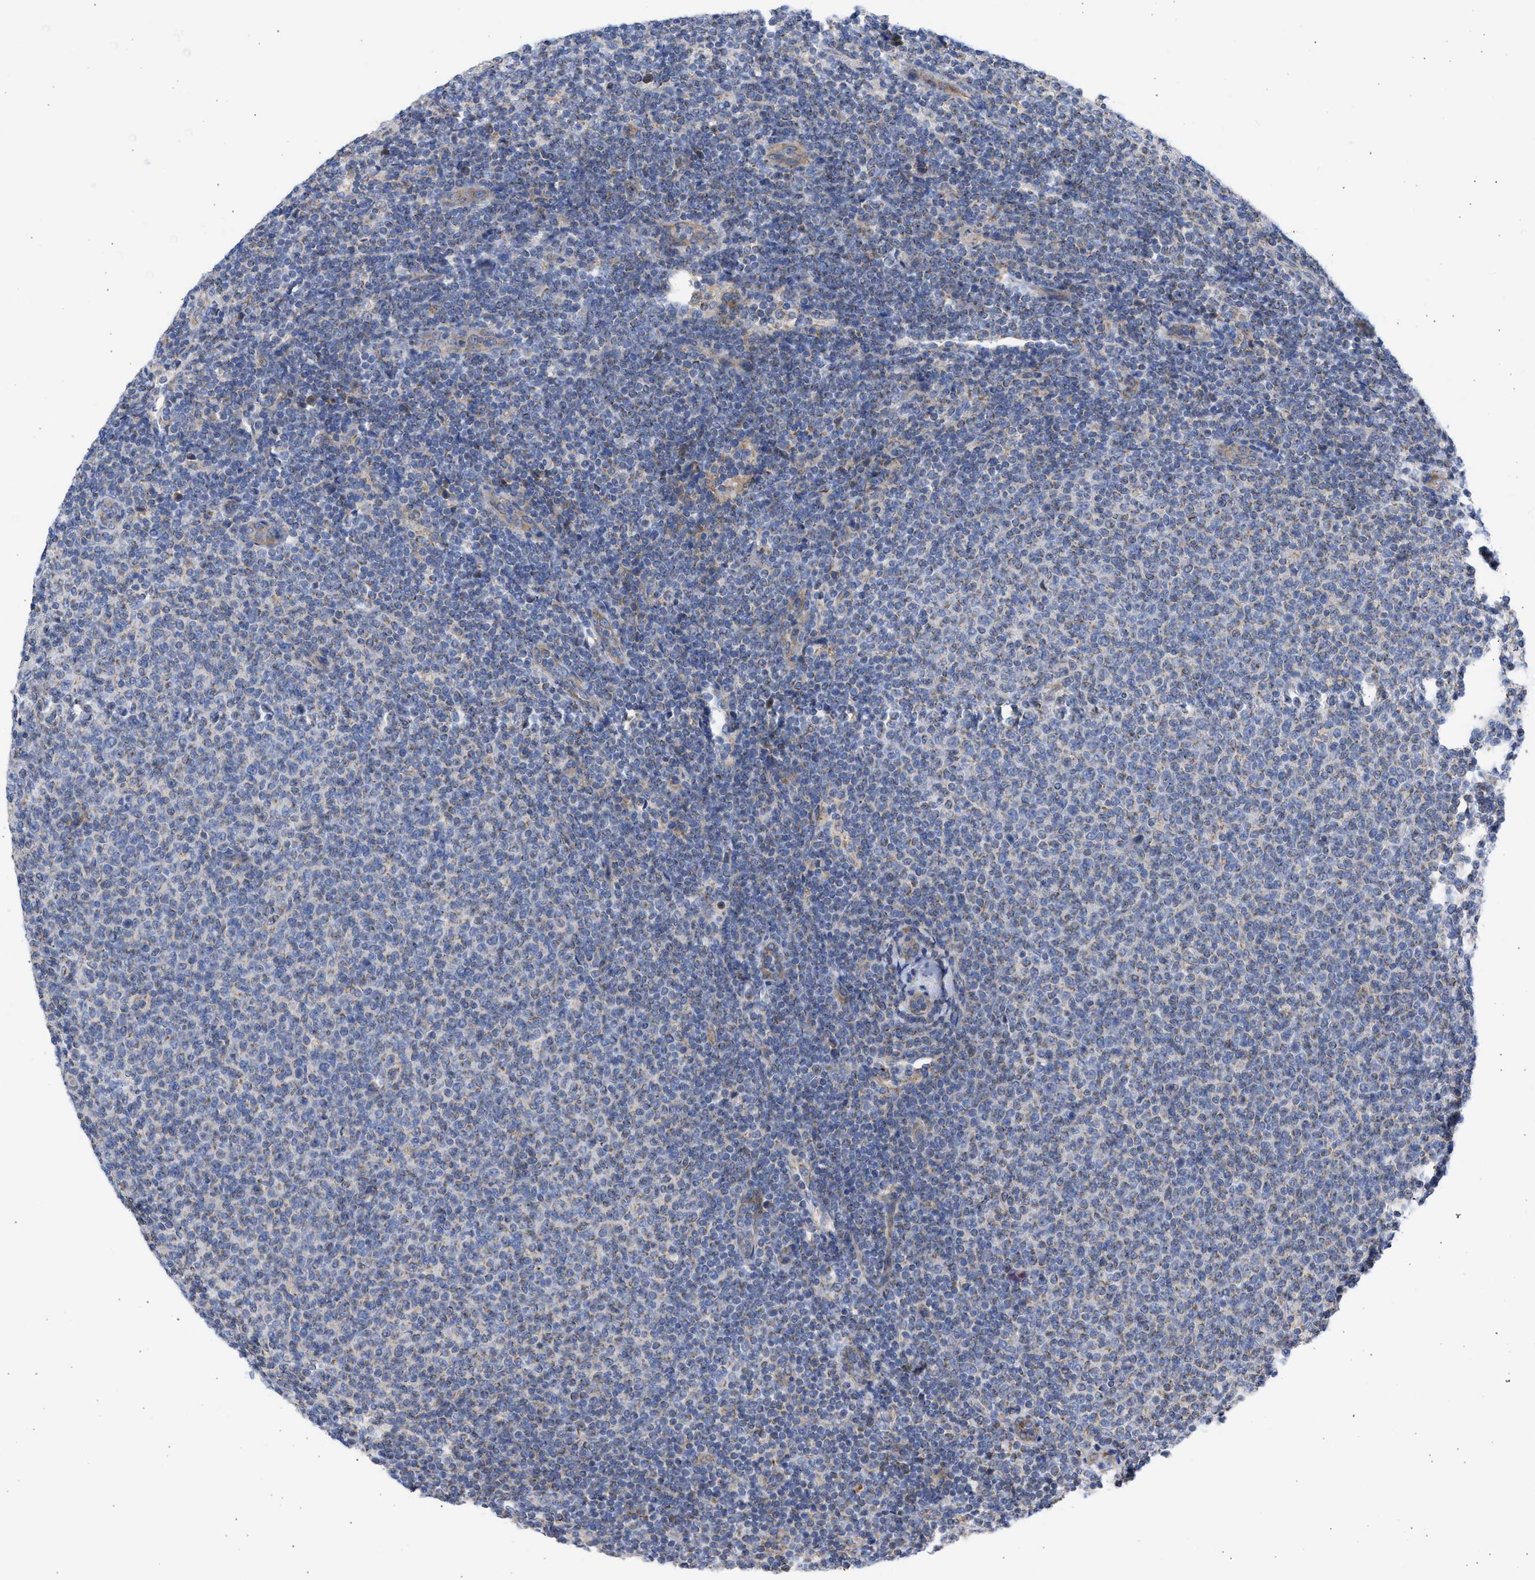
{"staining": {"intensity": "weak", "quantity": ">75%", "location": "cytoplasmic/membranous"}, "tissue": "lymphoma", "cell_type": "Tumor cells", "image_type": "cancer", "snomed": [{"axis": "morphology", "description": "Malignant lymphoma, non-Hodgkin's type, Low grade"}, {"axis": "topography", "description": "Lymph node"}], "caption": "Low-grade malignant lymphoma, non-Hodgkin's type stained with a brown dye shows weak cytoplasmic/membranous positive positivity in about >75% of tumor cells.", "gene": "BTG3", "patient": {"sex": "male", "age": 66}}